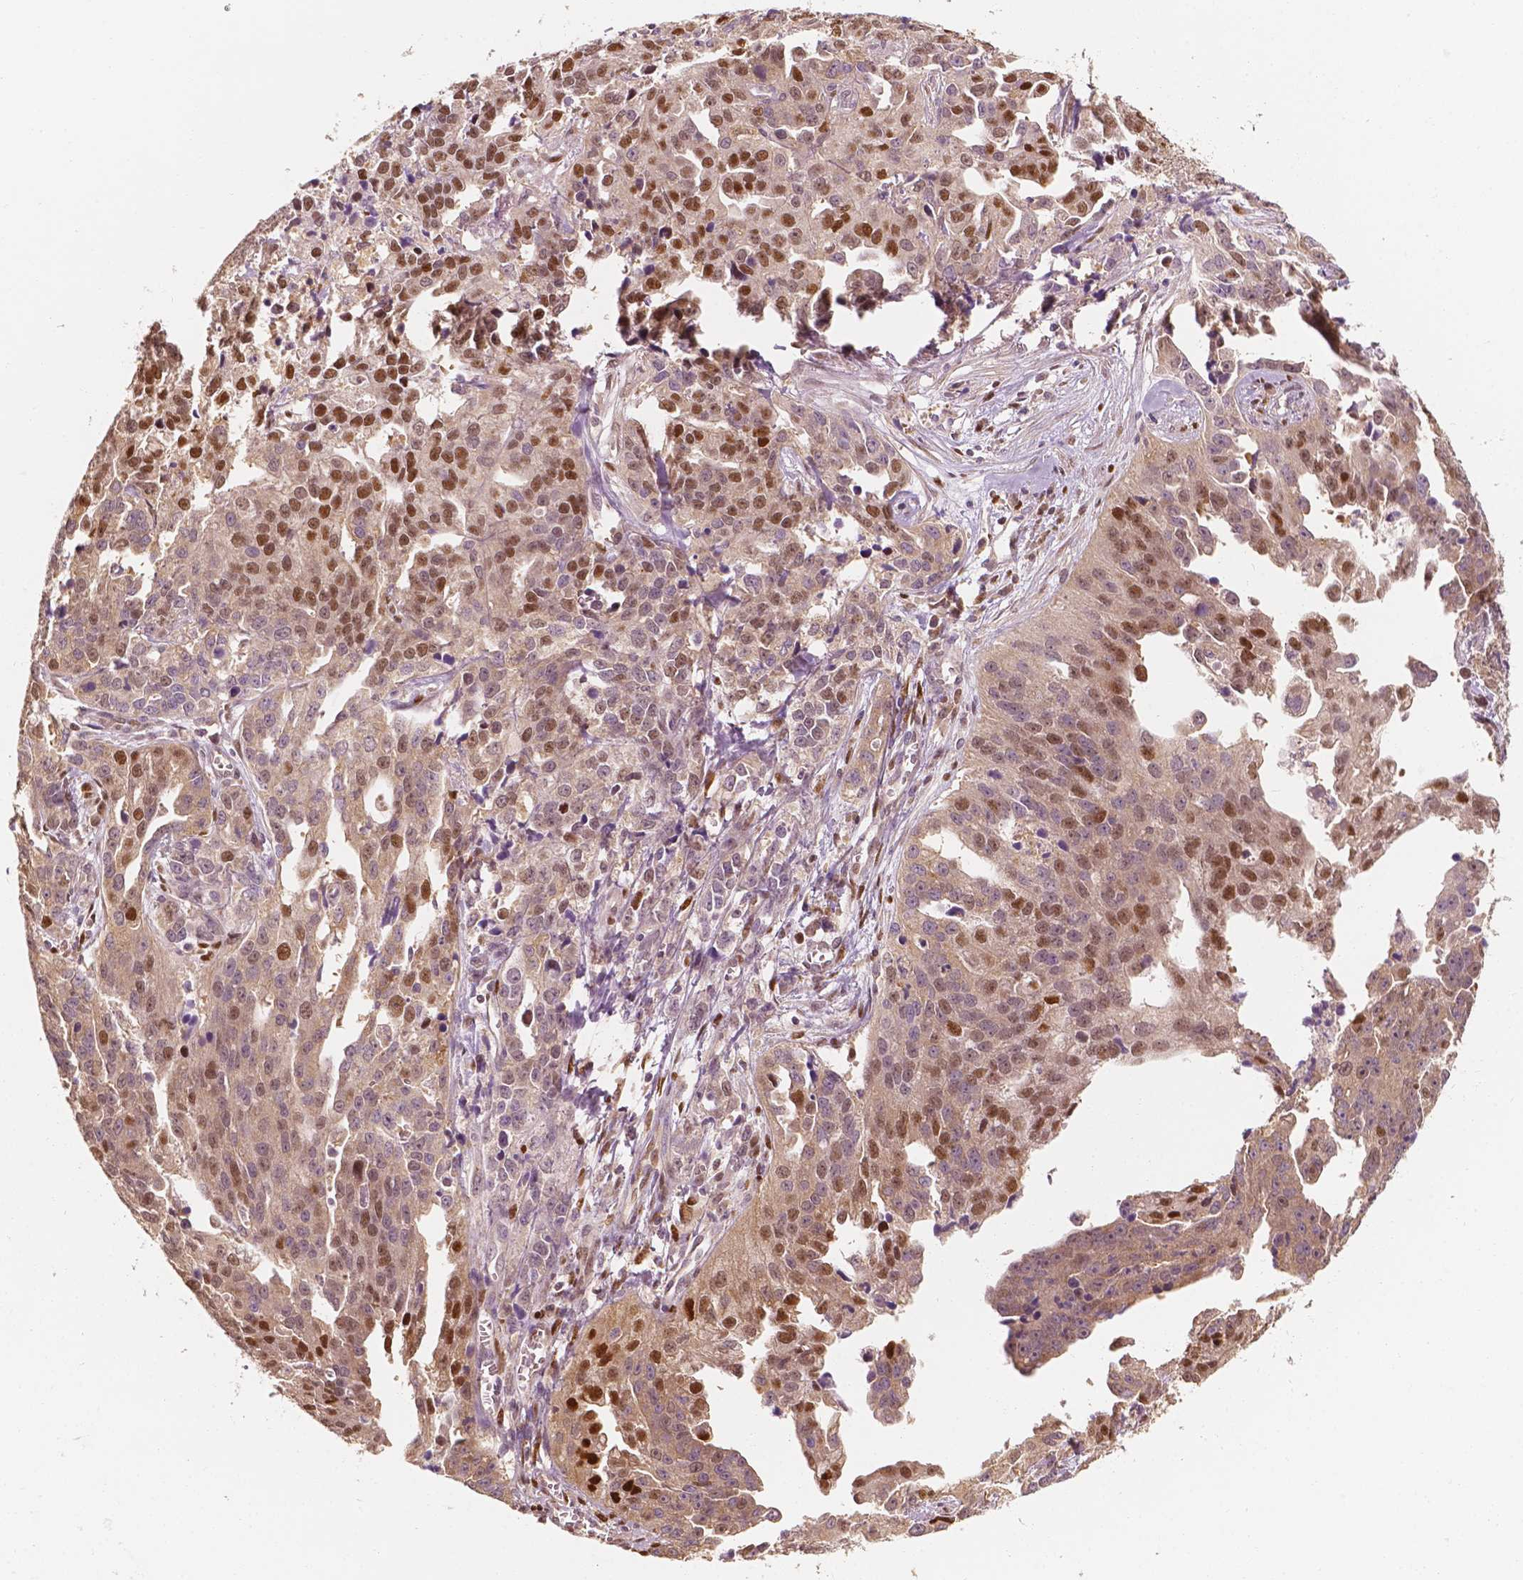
{"staining": {"intensity": "moderate", "quantity": "25%-75%", "location": "nuclear"}, "tissue": "ovarian cancer", "cell_type": "Tumor cells", "image_type": "cancer", "snomed": [{"axis": "morphology", "description": "Cystadenocarcinoma, serous, NOS"}, {"axis": "topography", "description": "Ovary"}], "caption": "Protein positivity by IHC shows moderate nuclear positivity in approximately 25%-75% of tumor cells in ovarian cancer (serous cystadenocarcinoma).", "gene": "TBC1D17", "patient": {"sex": "female", "age": 75}}